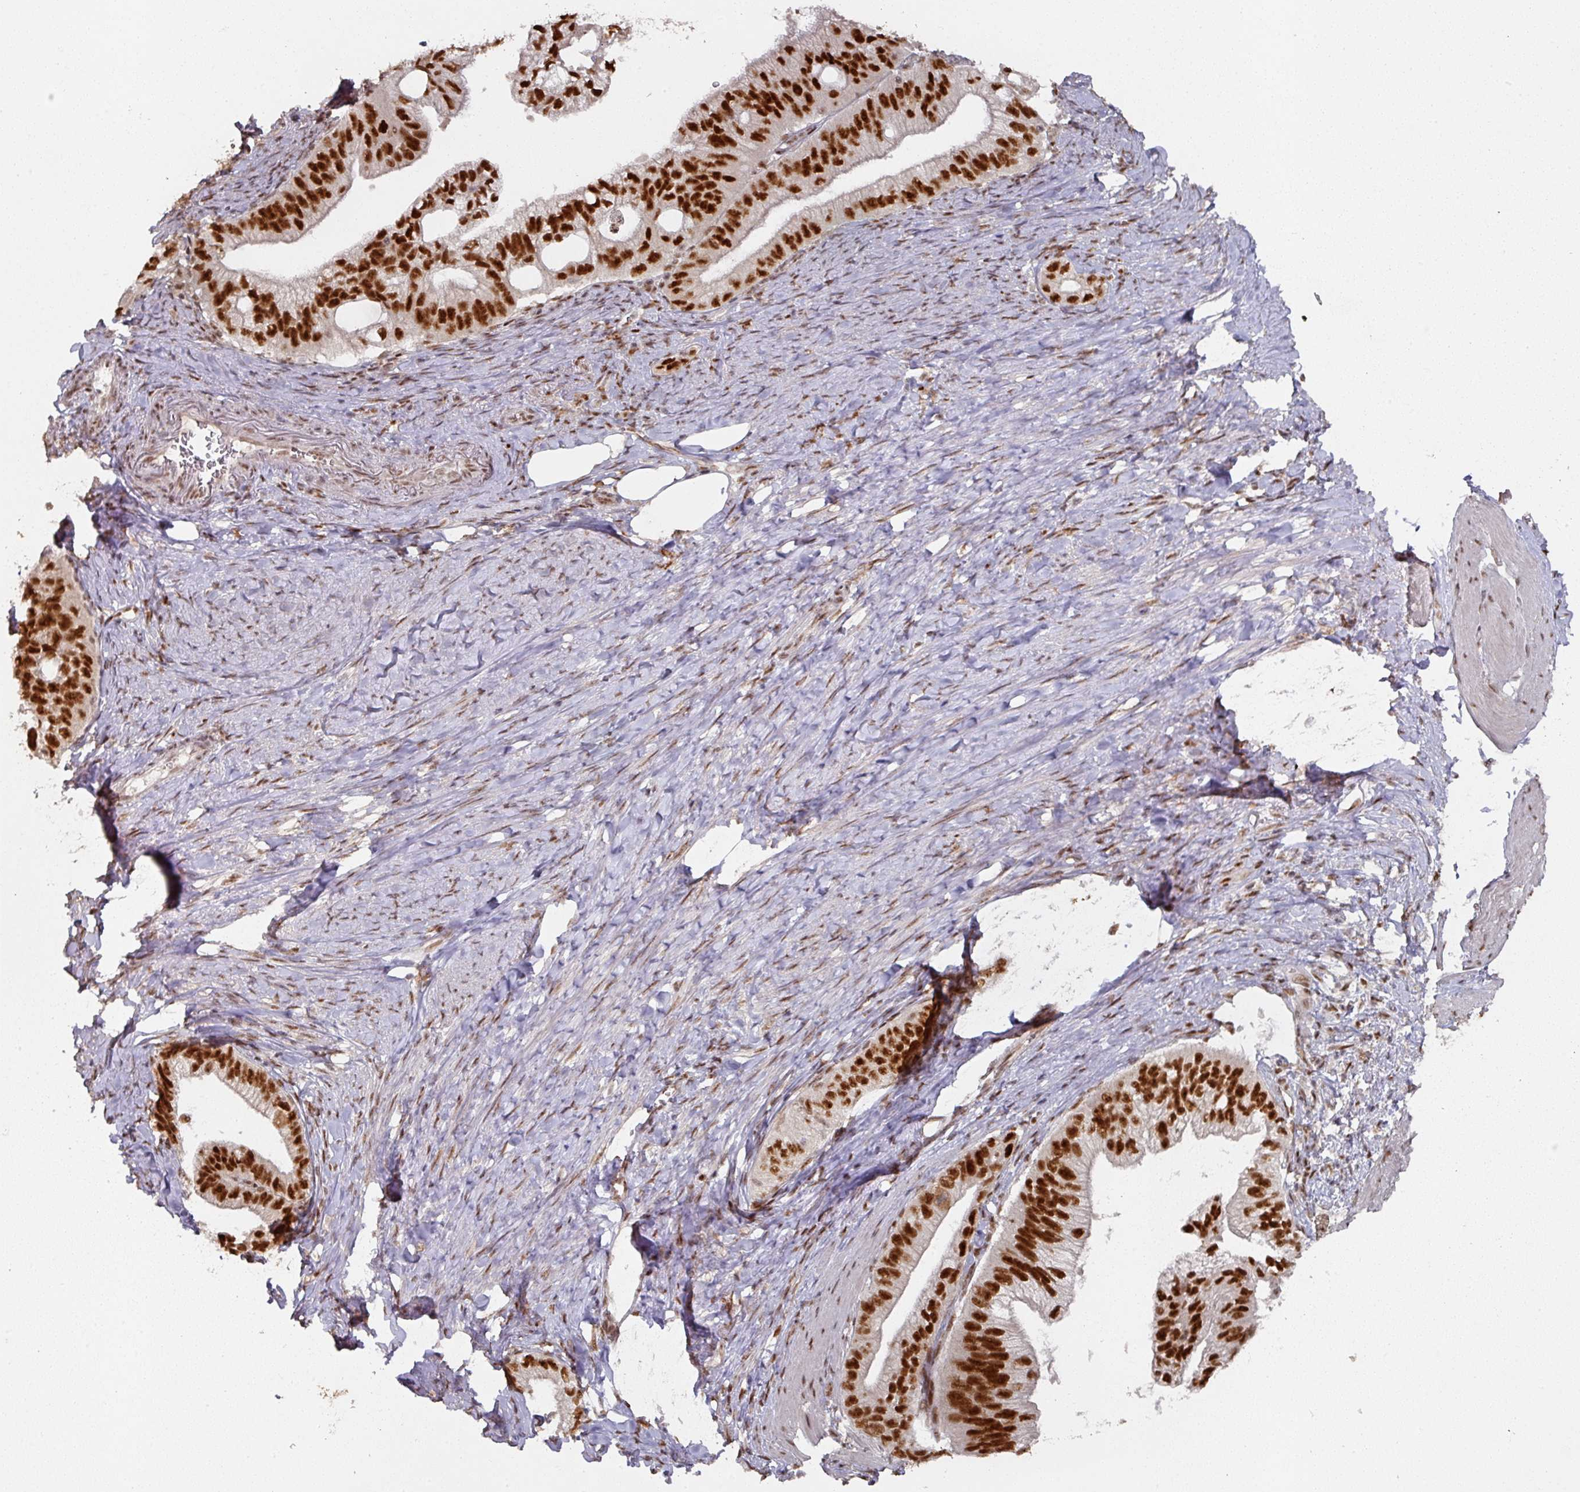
{"staining": {"intensity": "strong", "quantity": ">75%", "location": "nuclear"}, "tissue": "pancreatic cancer", "cell_type": "Tumor cells", "image_type": "cancer", "snomed": [{"axis": "morphology", "description": "Adenocarcinoma, NOS"}, {"axis": "topography", "description": "Pancreas"}], "caption": "High-magnification brightfield microscopy of pancreatic cancer (adenocarcinoma) stained with DAB (brown) and counterstained with hematoxylin (blue). tumor cells exhibit strong nuclear staining is appreciated in approximately>75% of cells. The staining is performed using DAB brown chromogen to label protein expression. The nuclei are counter-stained blue using hematoxylin.", "gene": "MEPCE", "patient": {"sex": "male", "age": 70}}